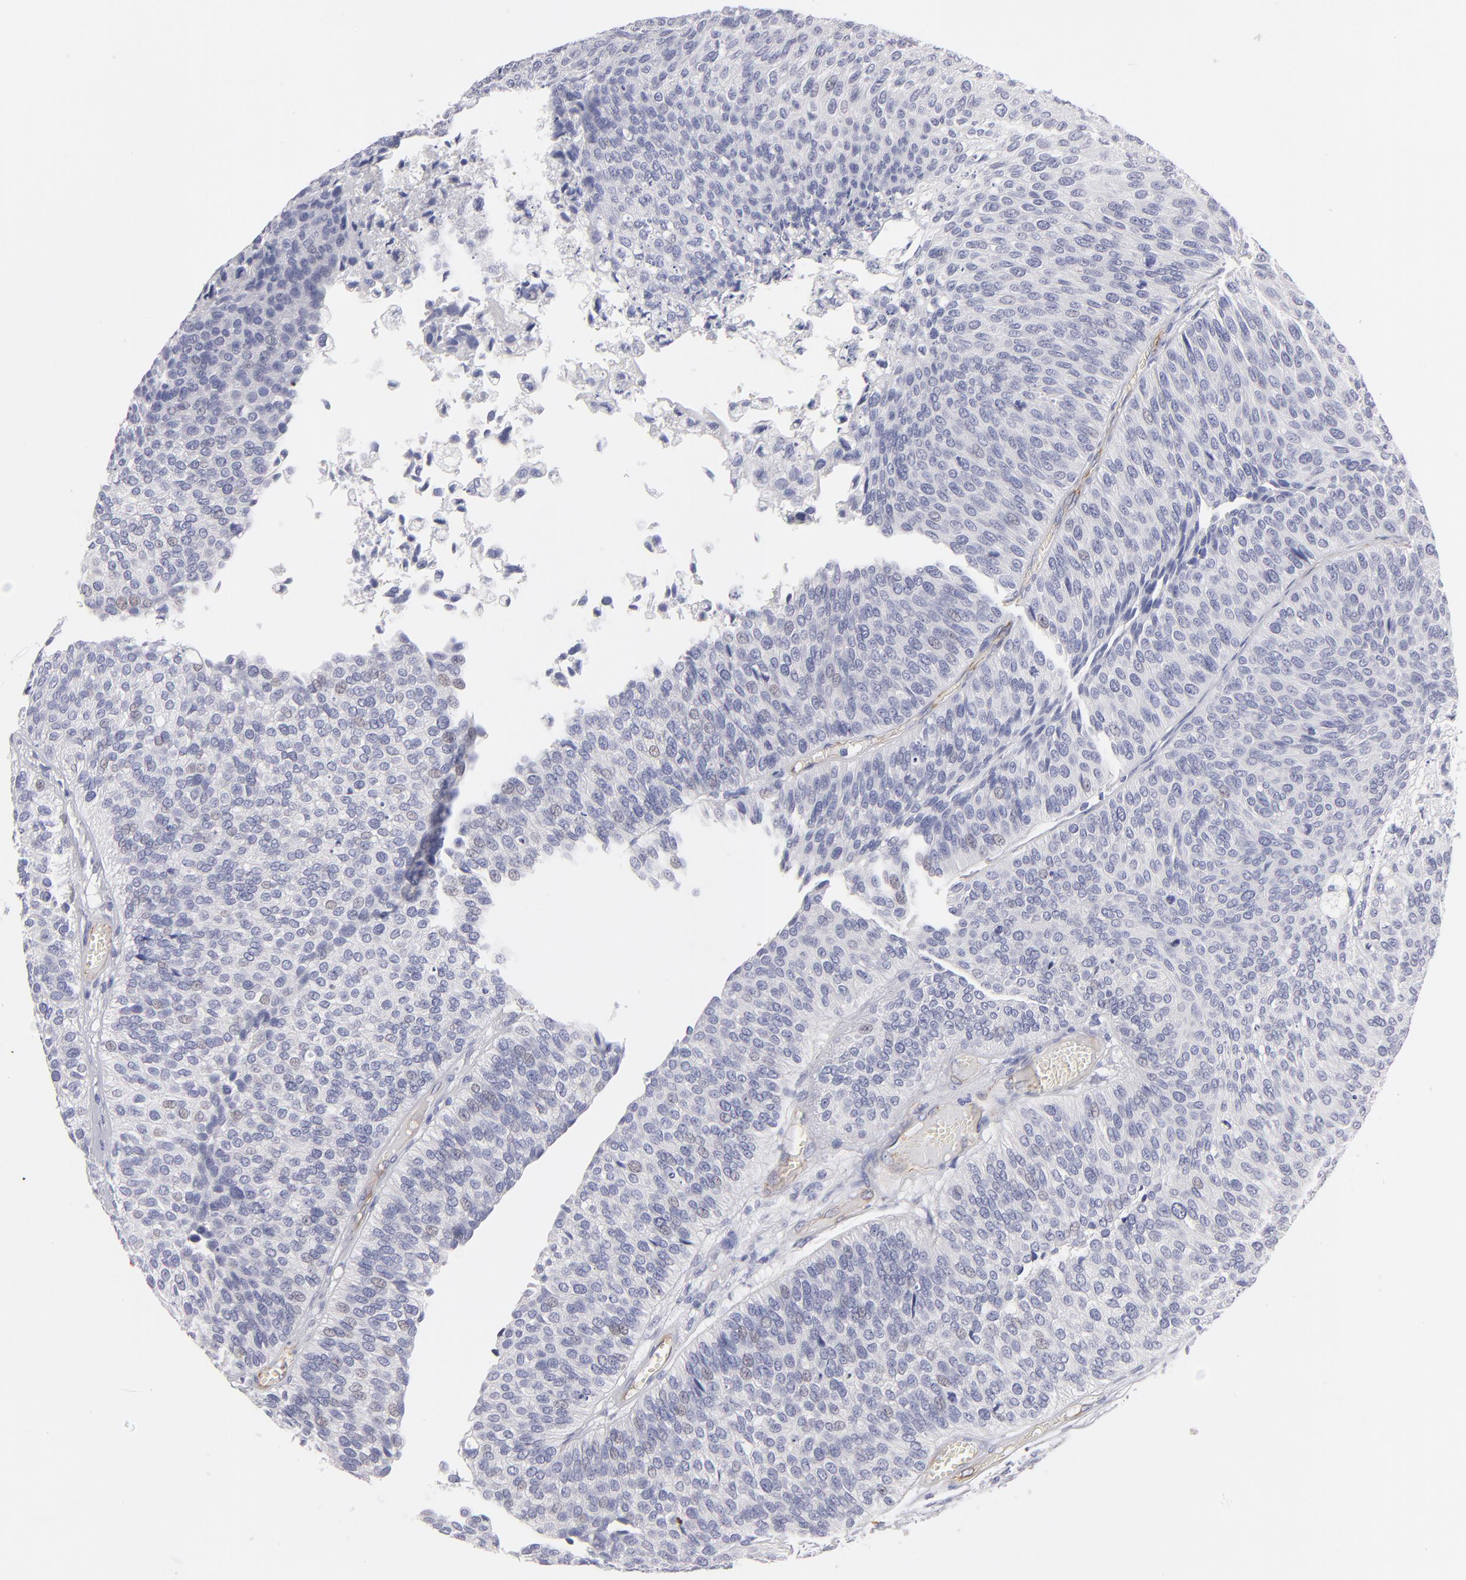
{"staining": {"intensity": "negative", "quantity": "none", "location": "none"}, "tissue": "urothelial cancer", "cell_type": "Tumor cells", "image_type": "cancer", "snomed": [{"axis": "morphology", "description": "Urothelial carcinoma, Low grade"}, {"axis": "topography", "description": "Urinary bladder"}], "caption": "Tumor cells show no significant protein staining in urothelial cancer. The staining was performed using DAB (3,3'-diaminobenzidine) to visualize the protein expression in brown, while the nuclei were stained in blue with hematoxylin (Magnification: 20x).", "gene": "PLVAP", "patient": {"sex": "male", "age": 84}}